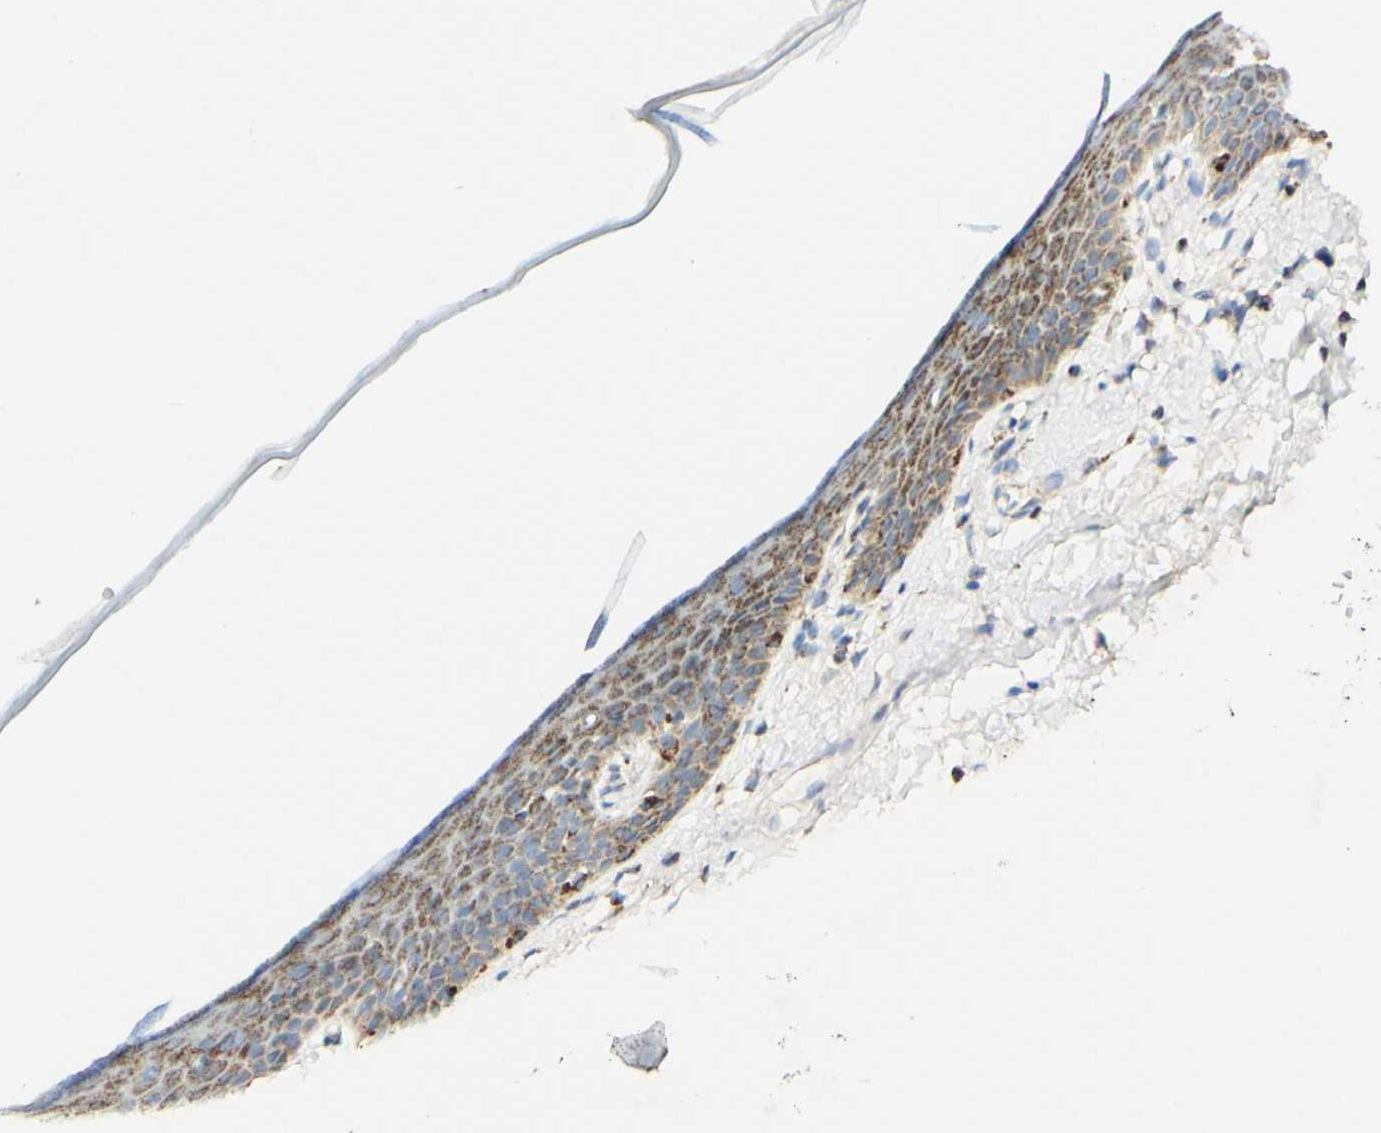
{"staining": {"intensity": "moderate", "quantity": "25%-75%", "location": "cytoplasmic/membranous"}, "tissue": "skin", "cell_type": "Epidermal cells", "image_type": "normal", "snomed": [{"axis": "morphology", "description": "Normal tissue, NOS"}, {"axis": "topography", "description": "Vulva"}], "caption": "Benign skin was stained to show a protein in brown. There is medium levels of moderate cytoplasmic/membranous expression in approximately 25%-75% of epidermal cells. The staining is performed using DAB (3,3'-diaminobenzidine) brown chromogen to label protein expression. The nuclei are counter-stained blue using hematoxylin.", "gene": "OXCT1", "patient": {"sex": "female", "age": 54}}